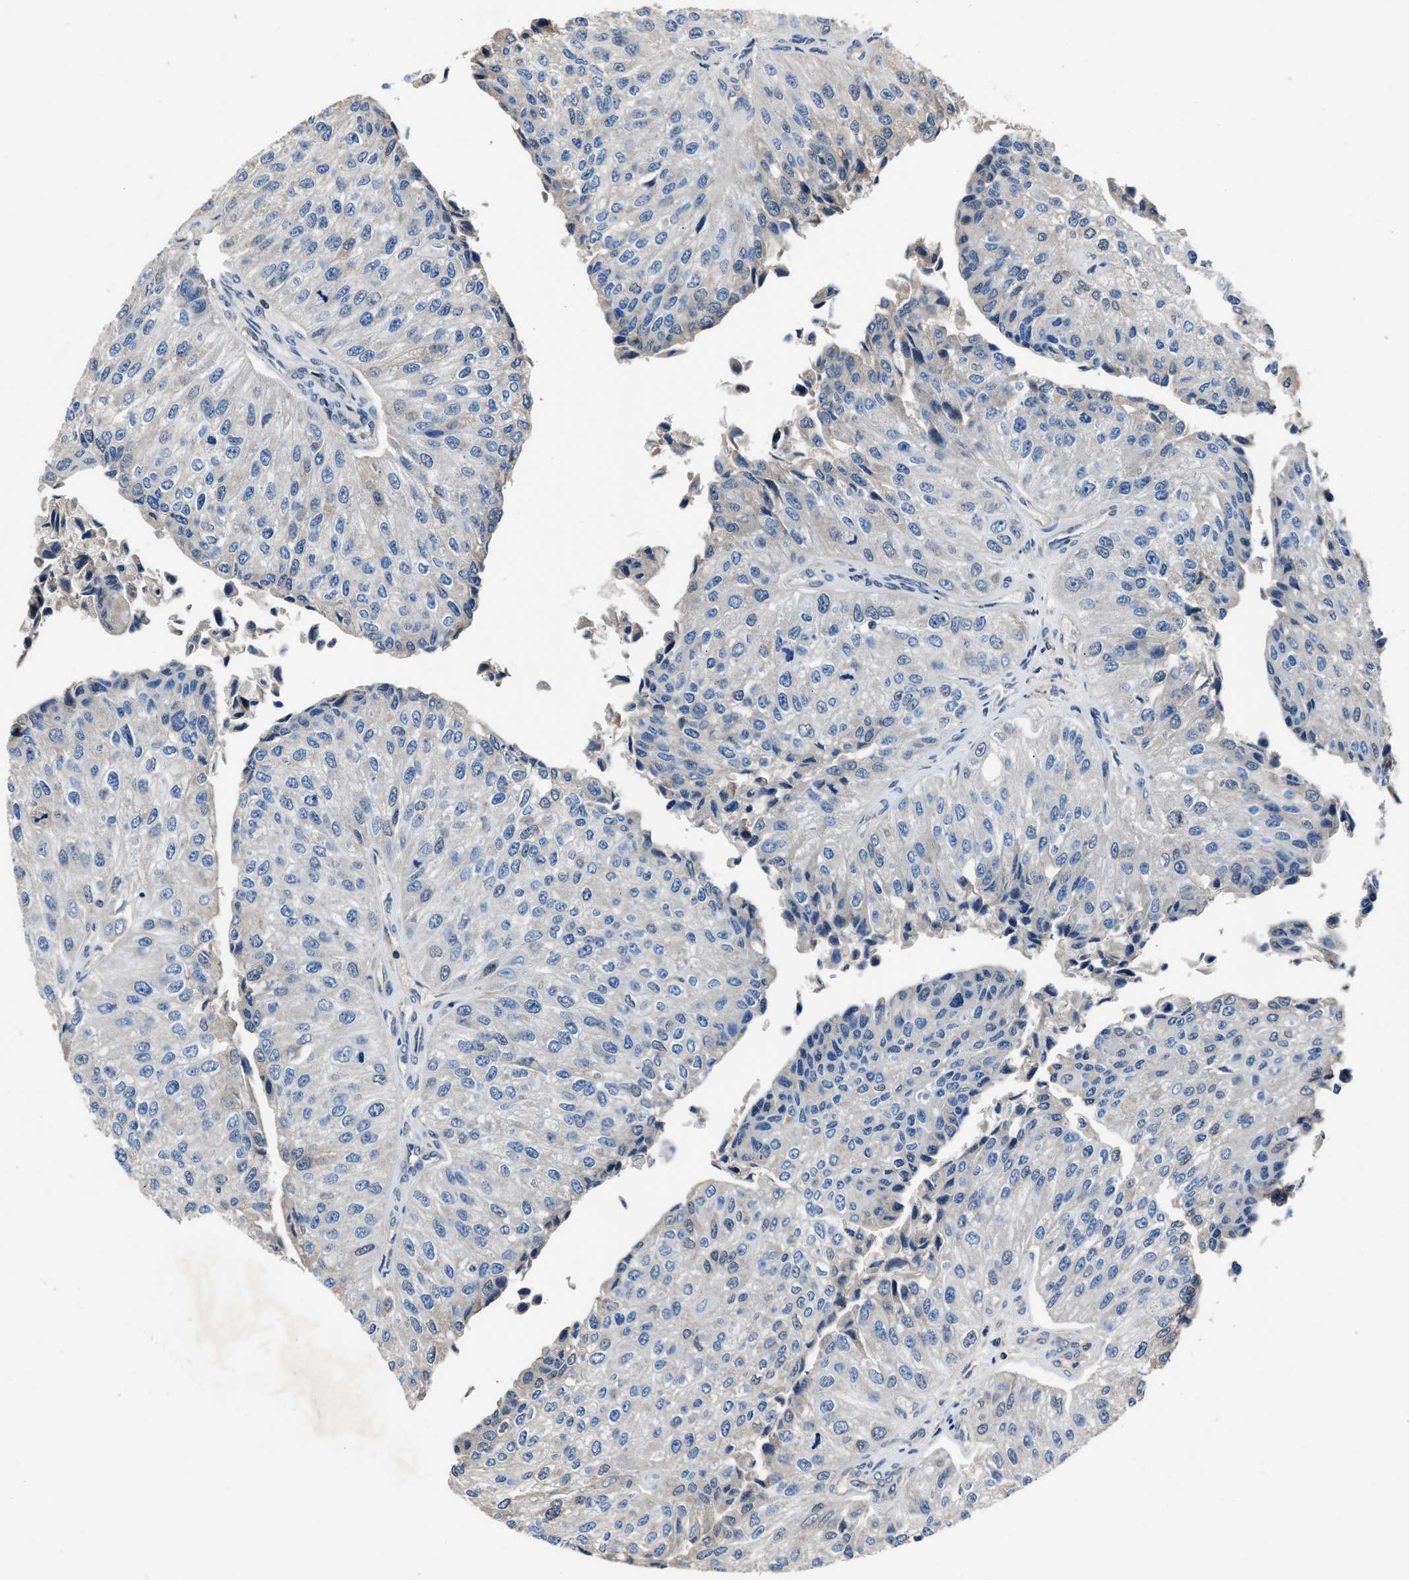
{"staining": {"intensity": "negative", "quantity": "none", "location": "none"}, "tissue": "urothelial cancer", "cell_type": "Tumor cells", "image_type": "cancer", "snomed": [{"axis": "morphology", "description": "Urothelial carcinoma, High grade"}, {"axis": "topography", "description": "Kidney"}, {"axis": "topography", "description": "Urinary bladder"}], "caption": "A micrograph of high-grade urothelial carcinoma stained for a protein reveals no brown staining in tumor cells.", "gene": "TNRC18", "patient": {"sex": "male", "age": 77}}